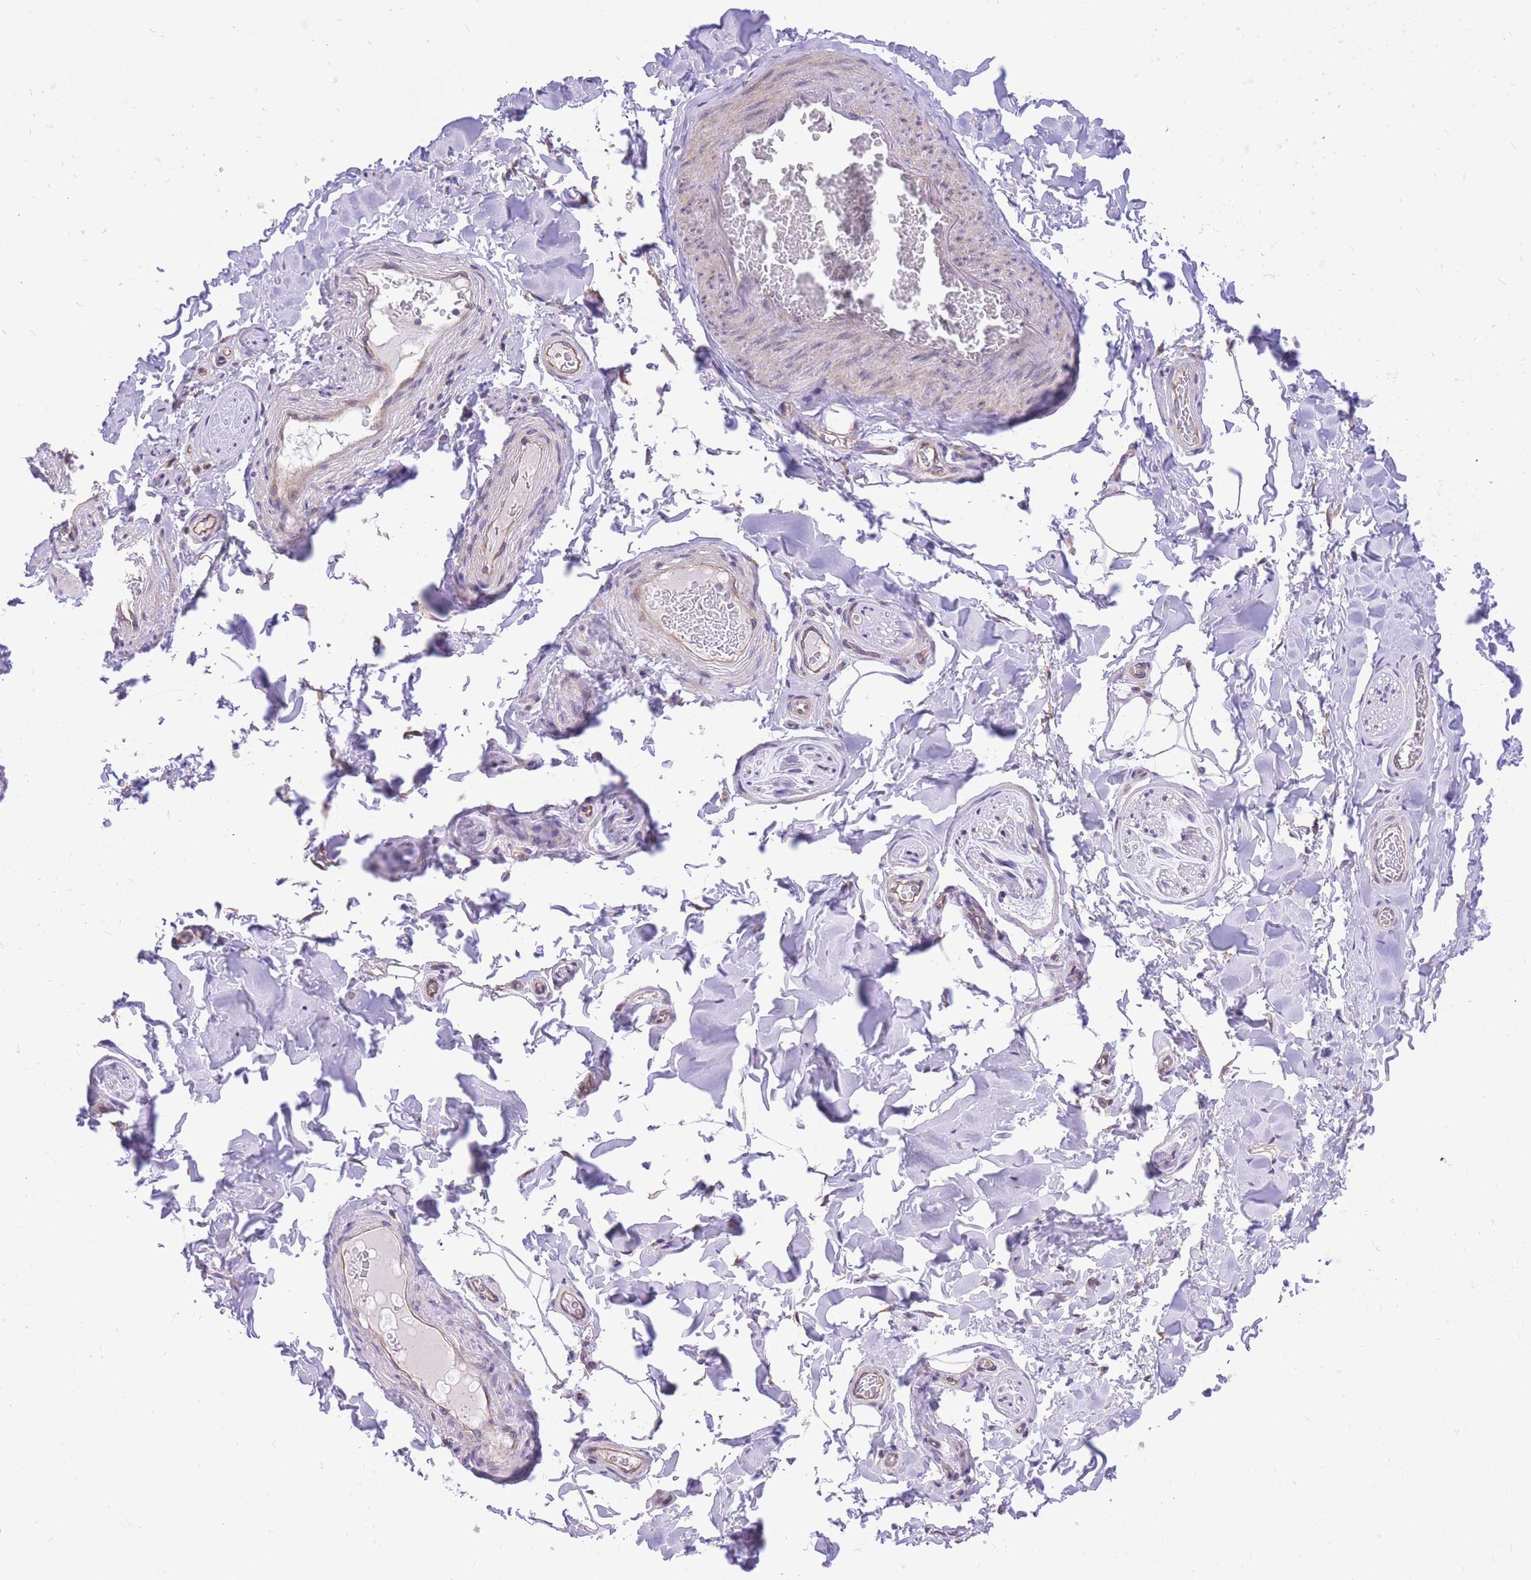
{"staining": {"intensity": "negative", "quantity": "none", "location": "none"}, "tissue": "adipose tissue", "cell_type": "Adipocytes", "image_type": "normal", "snomed": [{"axis": "morphology", "description": "Normal tissue, NOS"}, {"axis": "topography", "description": "Soft tissue"}, {"axis": "topography", "description": "Adipose tissue"}, {"axis": "topography", "description": "Vascular tissue"}, {"axis": "topography", "description": "Peripheral nerve tissue"}], "caption": "Benign adipose tissue was stained to show a protein in brown. There is no significant expression in adipocytes. (Stains: DAB (3,3'-diaminobenzidine) immunohistochemistry with hematoxylin counter stain, Microscopy: brightfield microscopy at high magnification).", "gene": "TOPAZ1", "patient": {"sex": "male", "age": 46}}